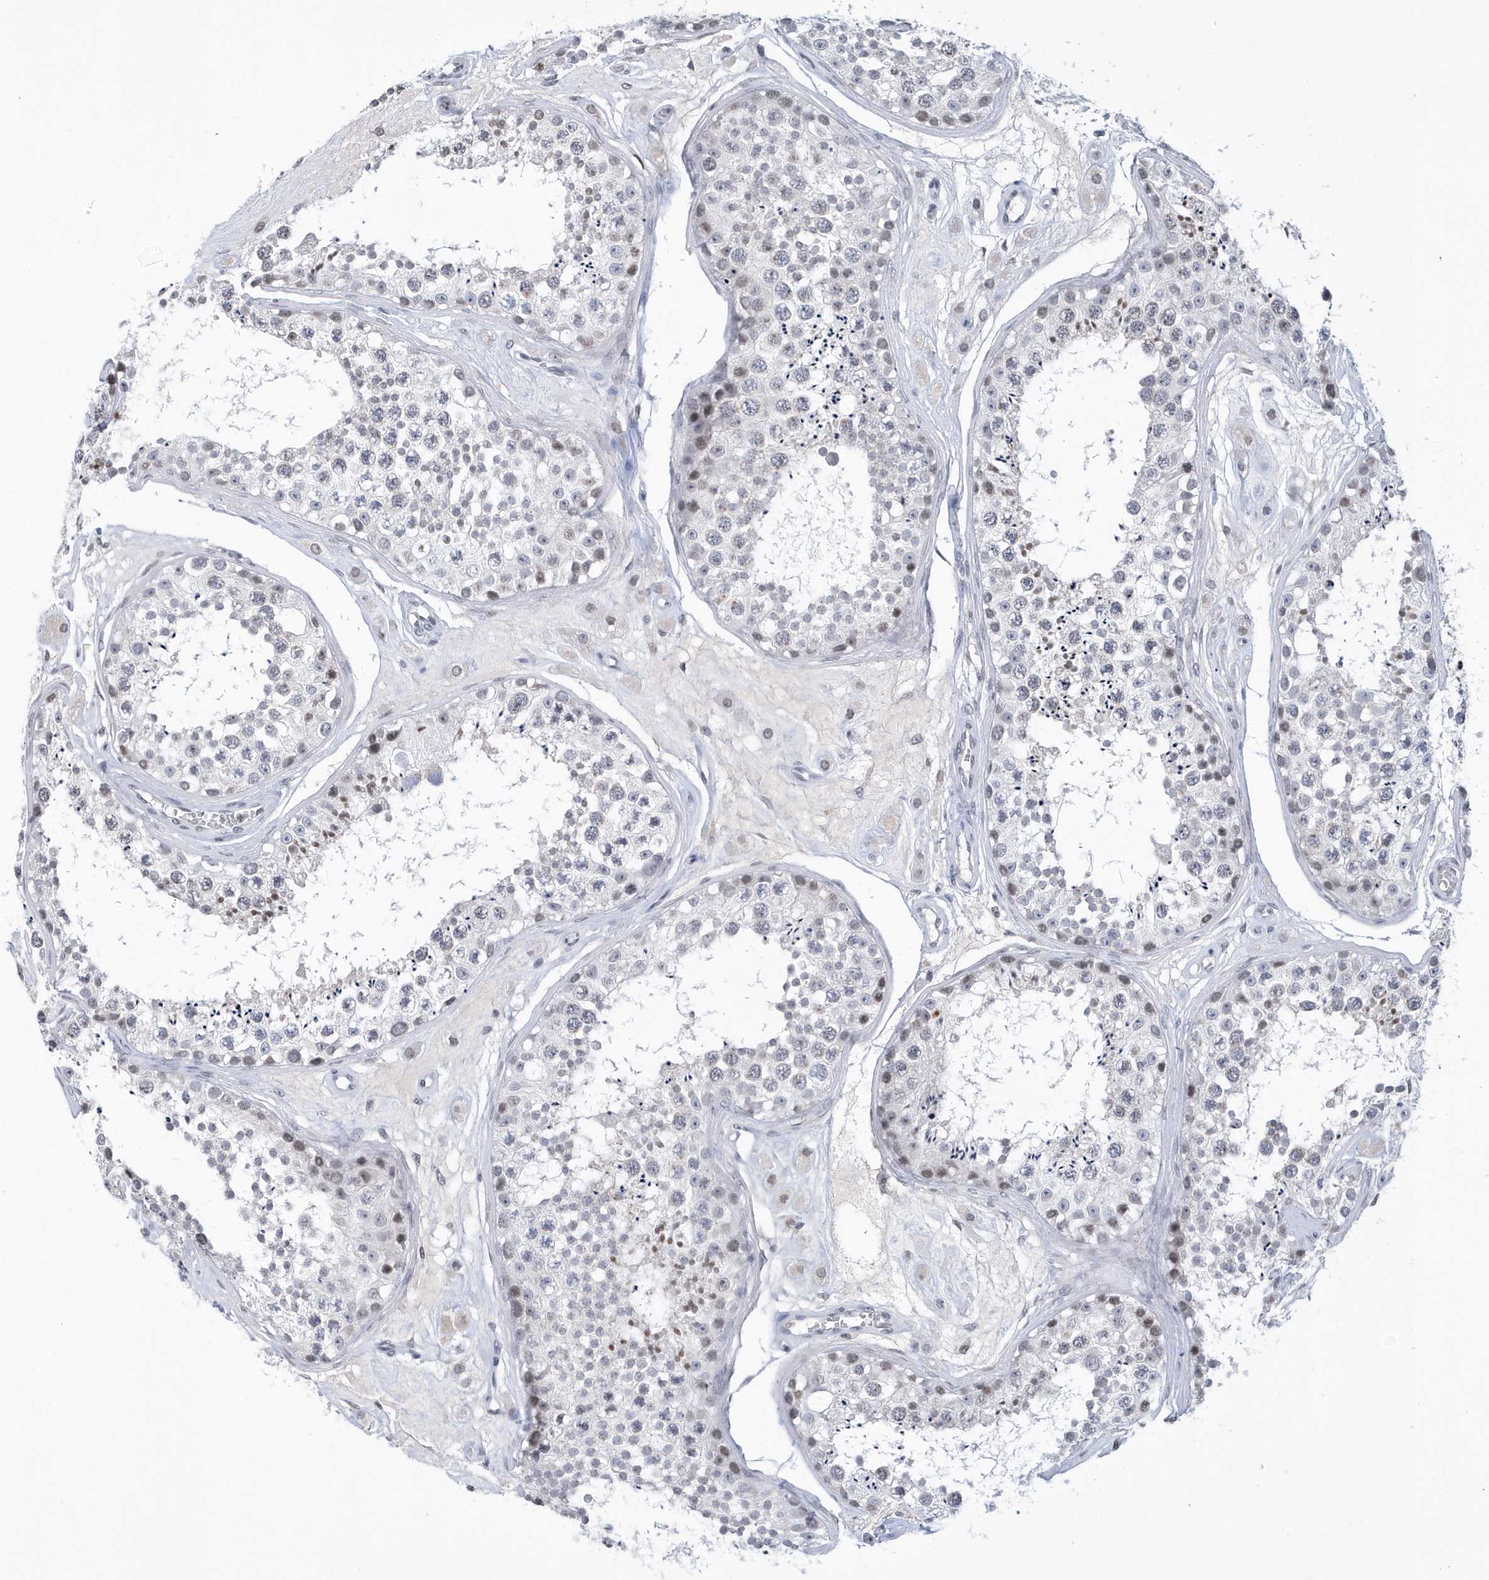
{"staining": {"intensity": "weak", "quantity": "<25%", "location": "cytoplasmic/membranous"}, "tissue": "testis", "cell_type": "Cells in seminiferous ducts", "image_type": "normal", "snomed": [{"axis": "morphology", "description": "Normal tissue, NOS"}, {"axis": "topography", "description": "Testis"}], "caption": "This is an immunohistochemistry micrograph of unremarkable testis. There is no staining in cells in seminiferous ducts.", "gene": "VWA5B2", "patient": {"sex": "male", "age": 25}}